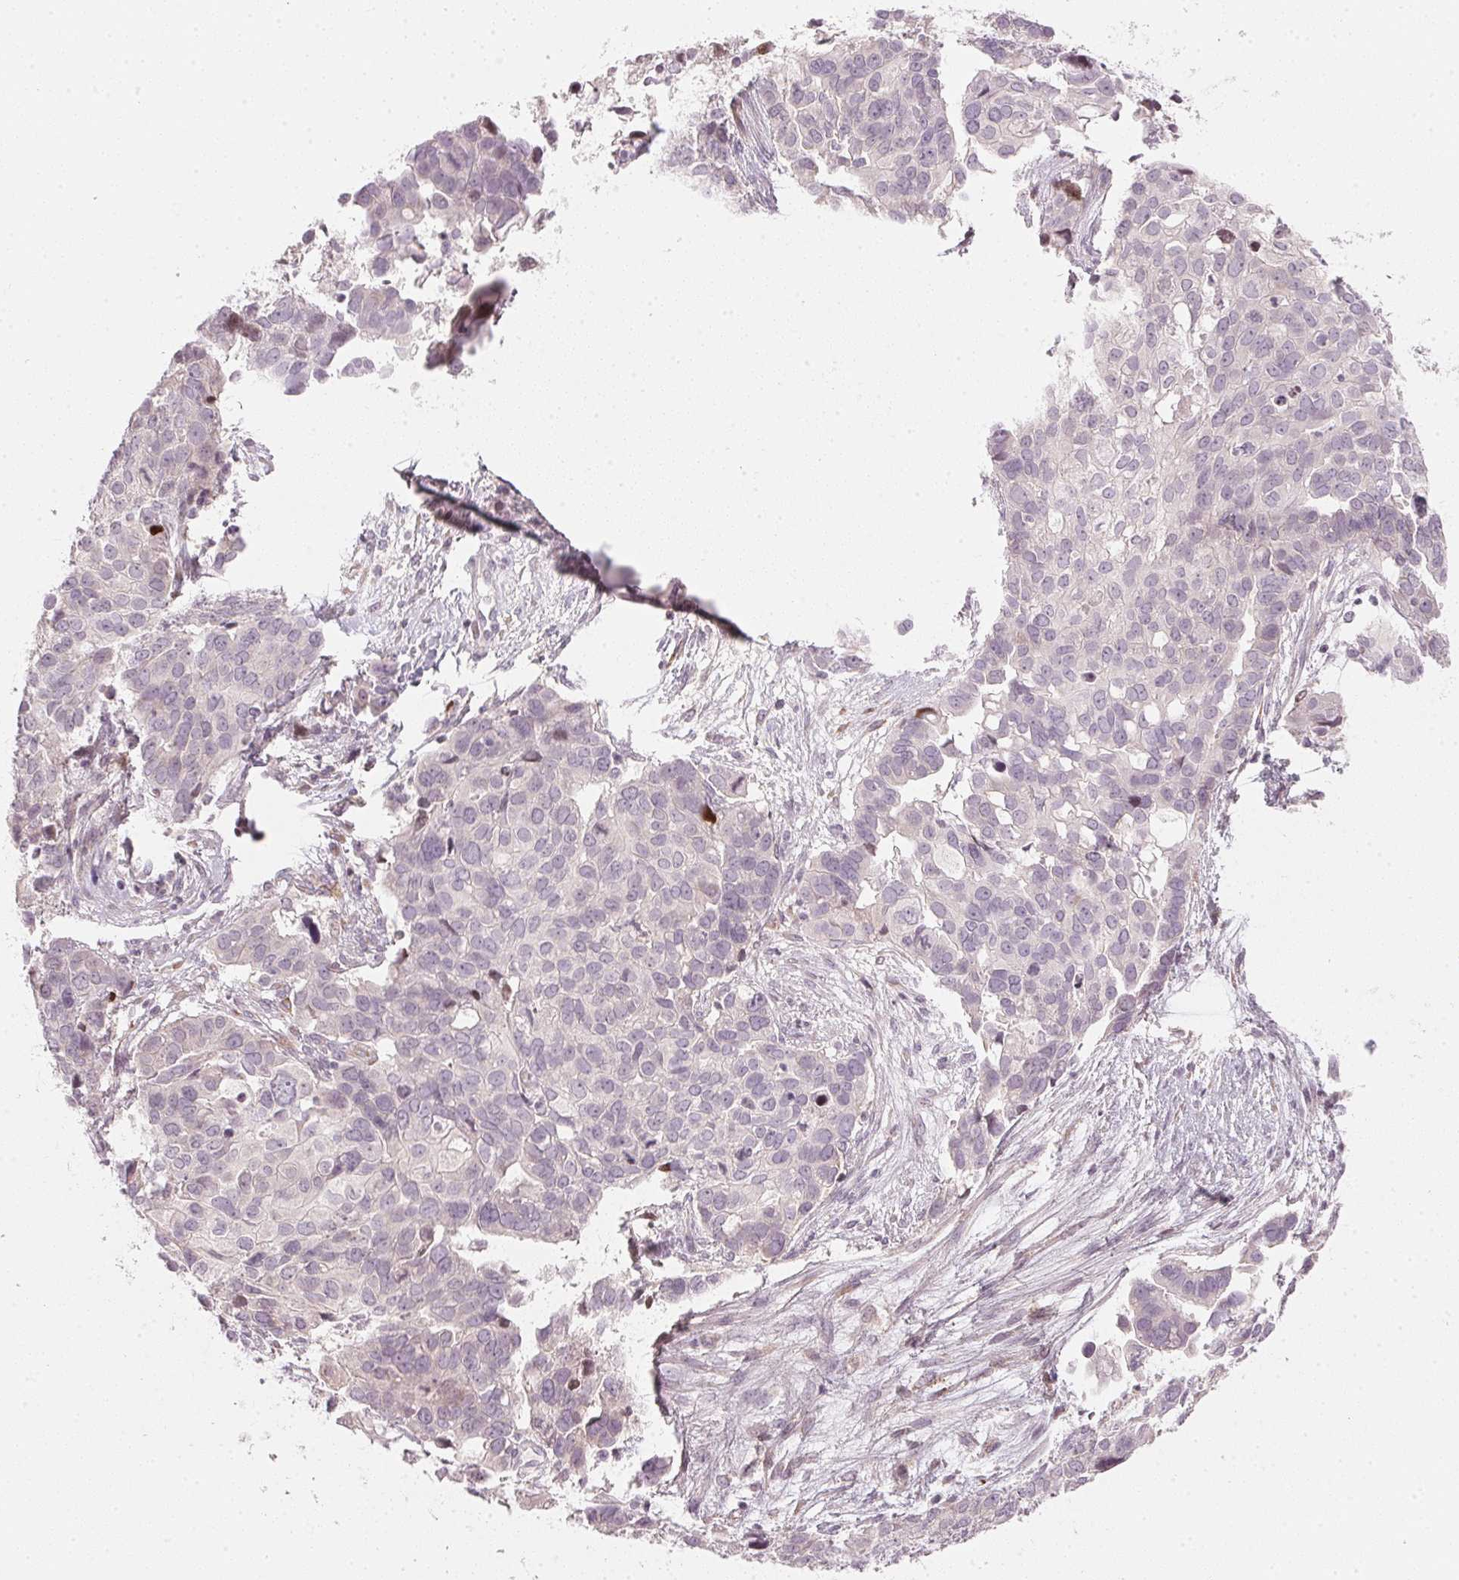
{"staining": {"intensity": "negative", "quantity": "none", "location": "none"}, "tissue": "ovarian cancer", "cell_type": "Tumor cells", "image_type": "cancer", "snomed": [{"axis": "morphology", "description": "Carcinoma, endometroid"}, {"axis": "topography", "description": "Ovary"}], "caption": "A high-resolution photomicrograph shows IHC staining of ovarian endometroid carcinoma, which demonstrates no significant staining in tumor cells. (Immunohistochemistry (ihc), brightfield microscopy, high magnification).", "gene": "SFRP4", "patient": {"sex": "female", "age": 78}}